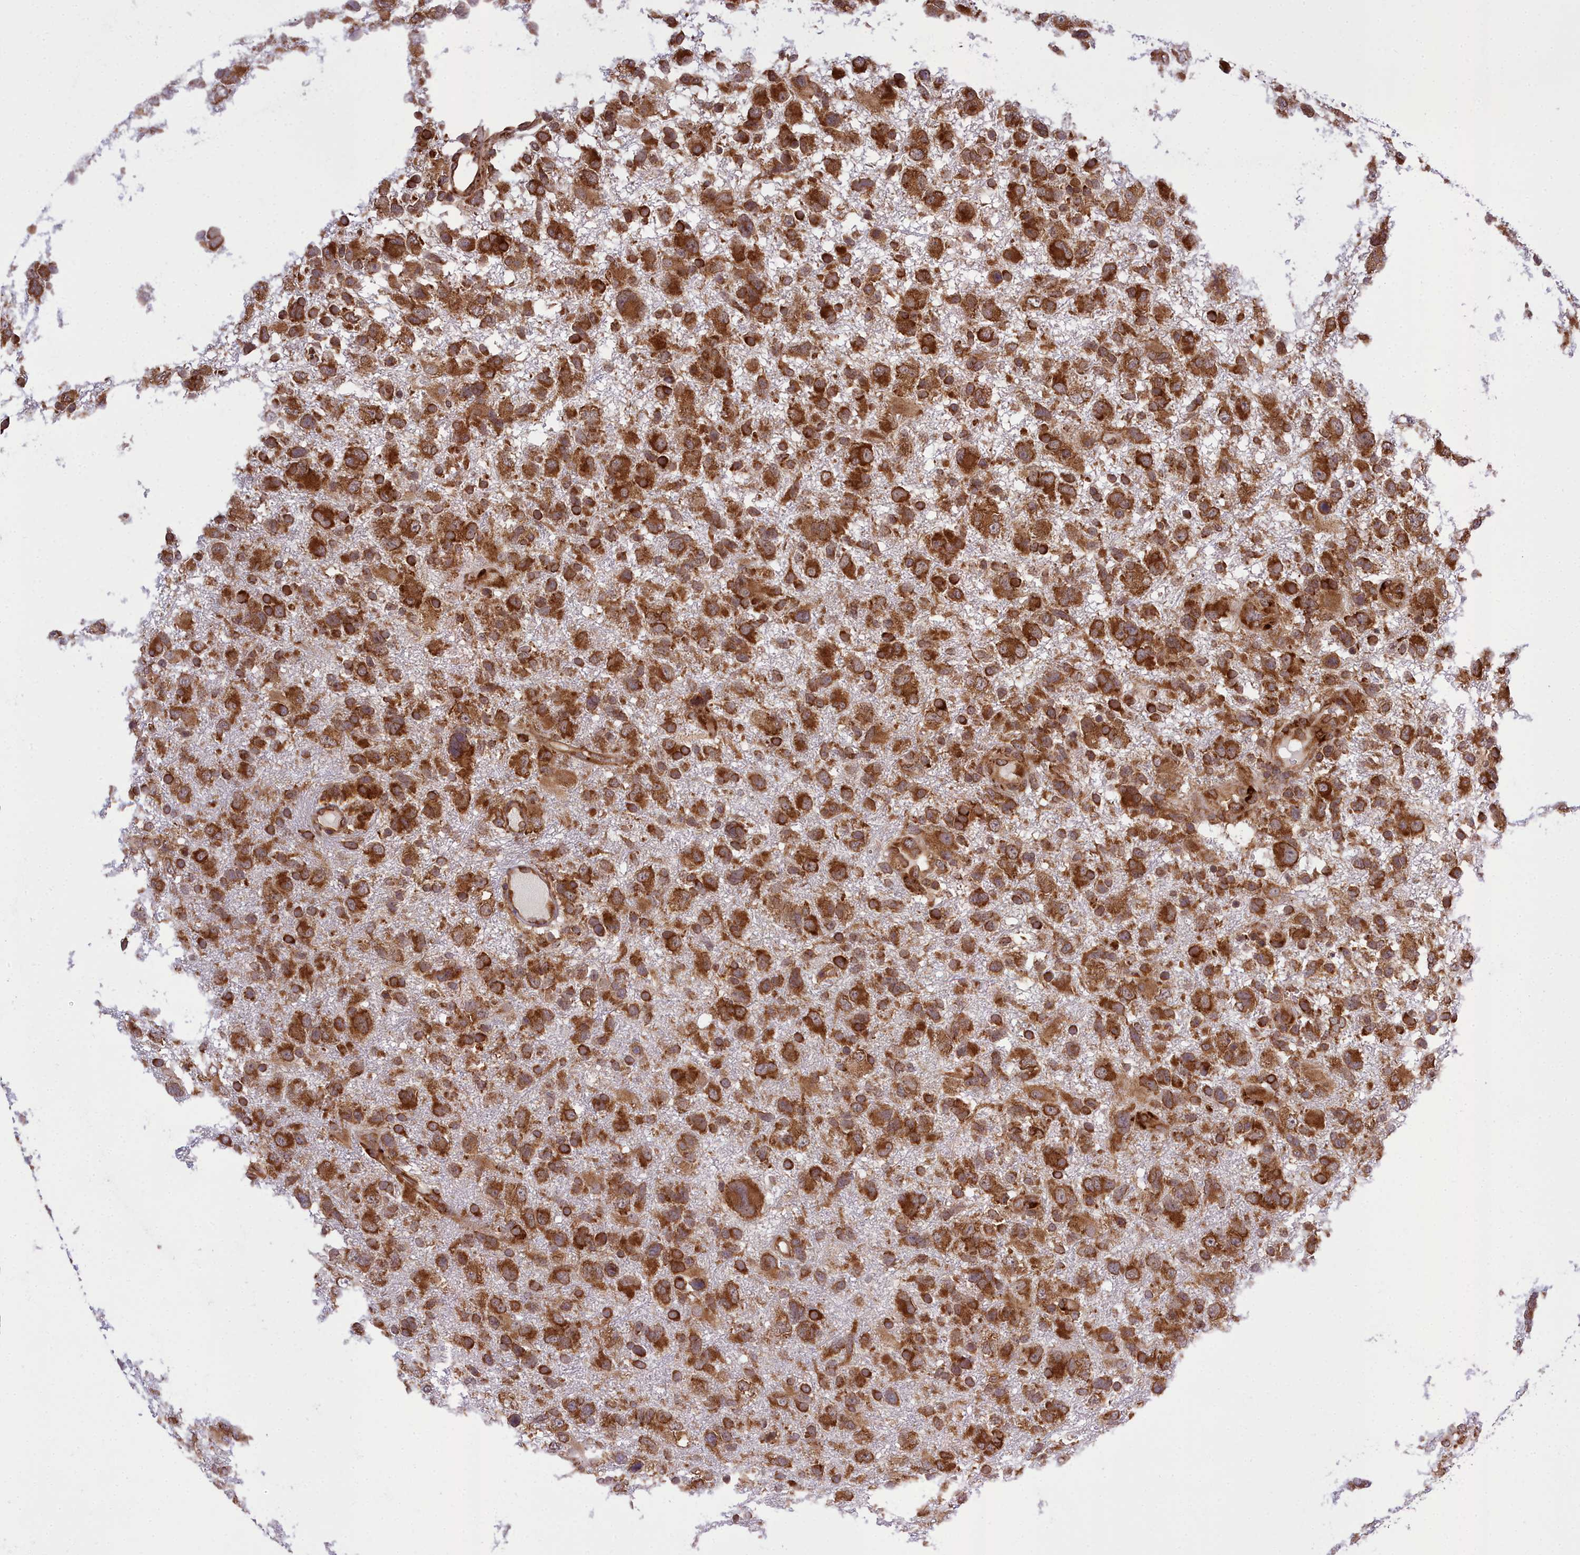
{"staining": {"intensity": "strong", "quantity": ">75%", "location": "cytoplasmic/membranous"}, "tissue": "glioma", "cell_type": "Tumor cells", "image_type": "cancer", "snomed": [{"axis": "morphology", "description": "Glioma, malignant, High grade"}, {"axis": "topography", "description": "Brain"}], "caption": "This photomicrograph reveals malignant glioma (high-grade) stained with immunohistochemistry (IHC) to label a protein in brown. The cytoplasmic/membranous of tumor cells show strong positivity for the protein. Nuclei are counter-stained blue.", "gene": "DHCR7", "patient": {"sex": "male", "age": 61}}